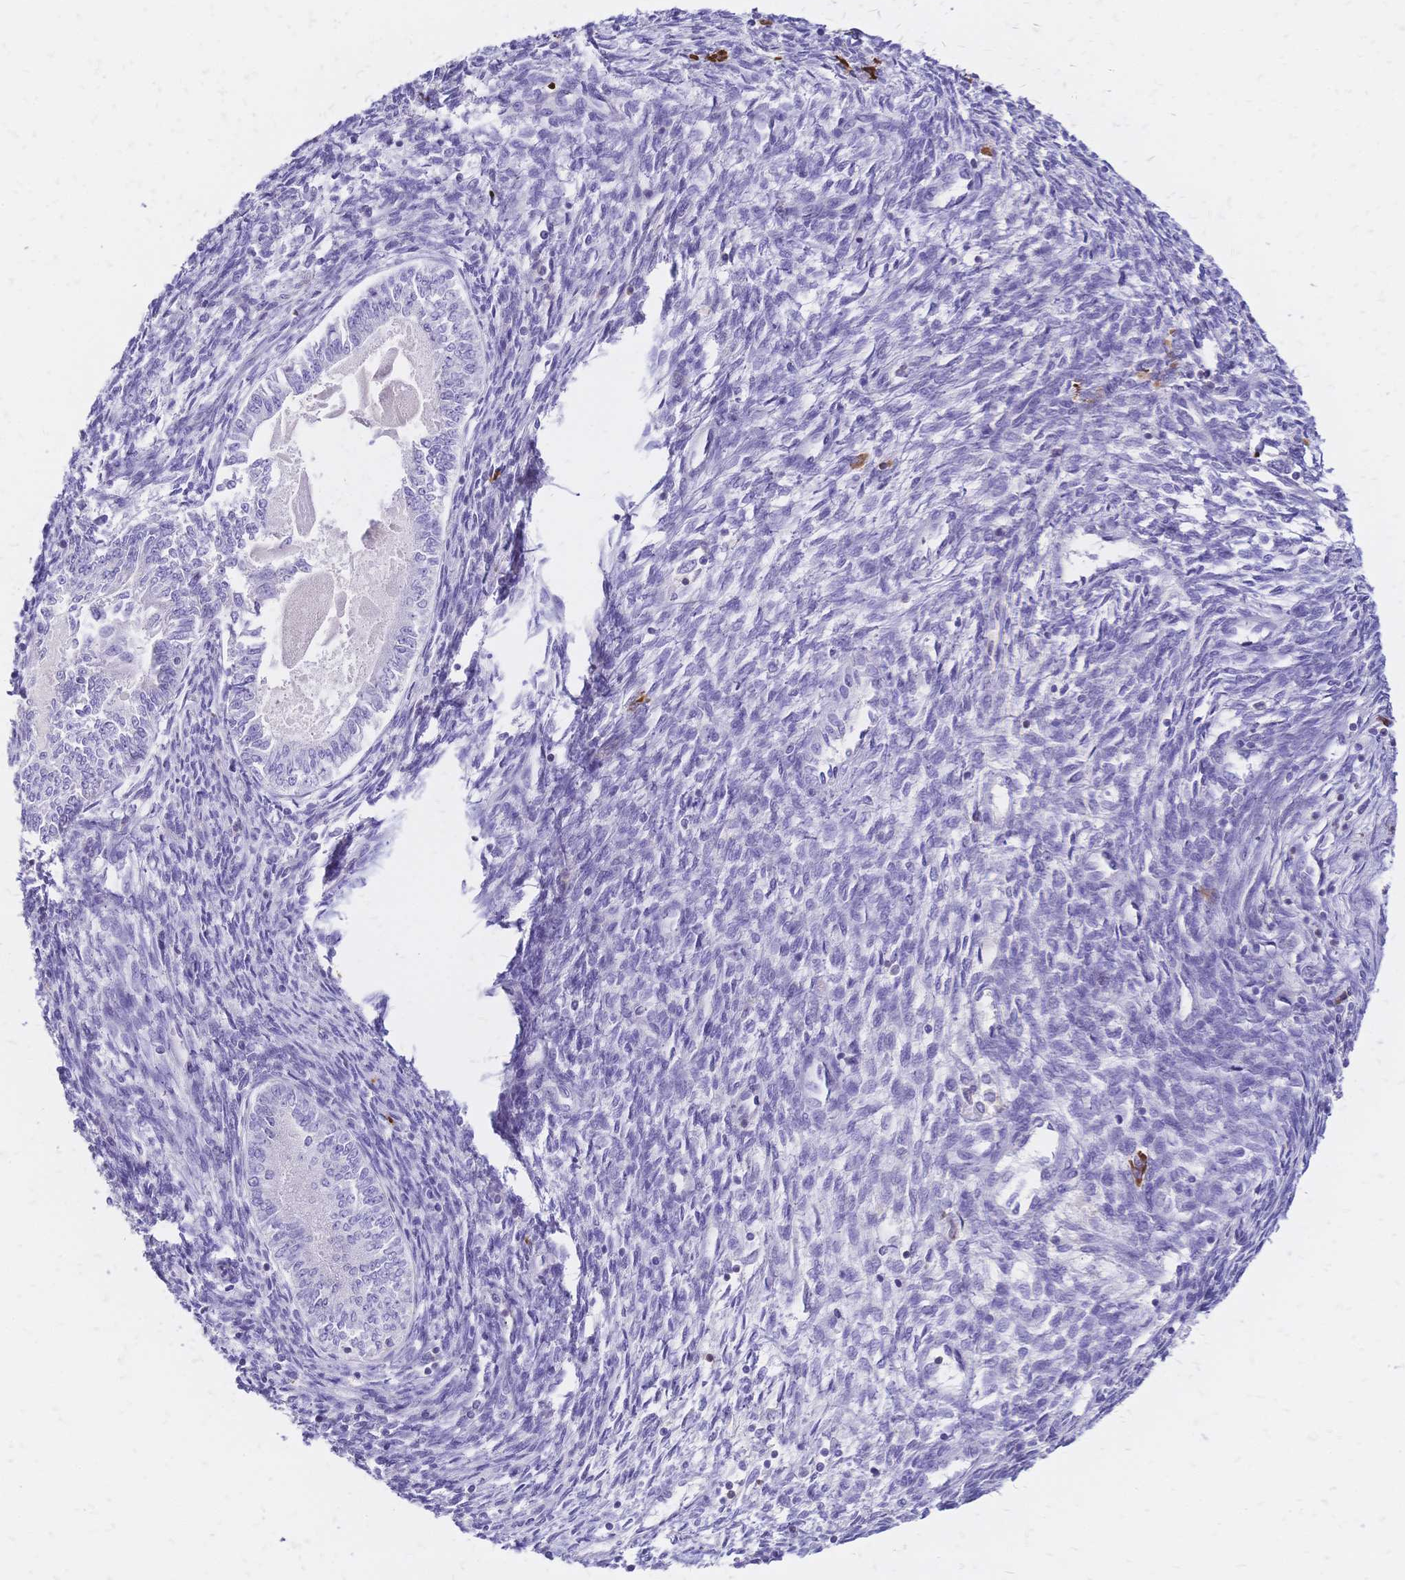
{"staining": {"intensity": "negative", "quantity": "none", "location": "none"}, "tissue": "endometrial cancer", "cell_type": "Tumor cells", "image_type": "cancer", "snomed": [{"axis": "morphology", "description": "Carcinoma, NOS"}, {"axis": "topography", "description": "Uterus"}], "caption": "Immunohistochemistry (IHC) photomicrograph of human endometrial cancer stained for a protein (brown), which demonstrates no positivity in tumor cells. (DAB IHC, high magnification).", "gene": "IL2RA", "patient": {"sex": "female", "age": 76}}